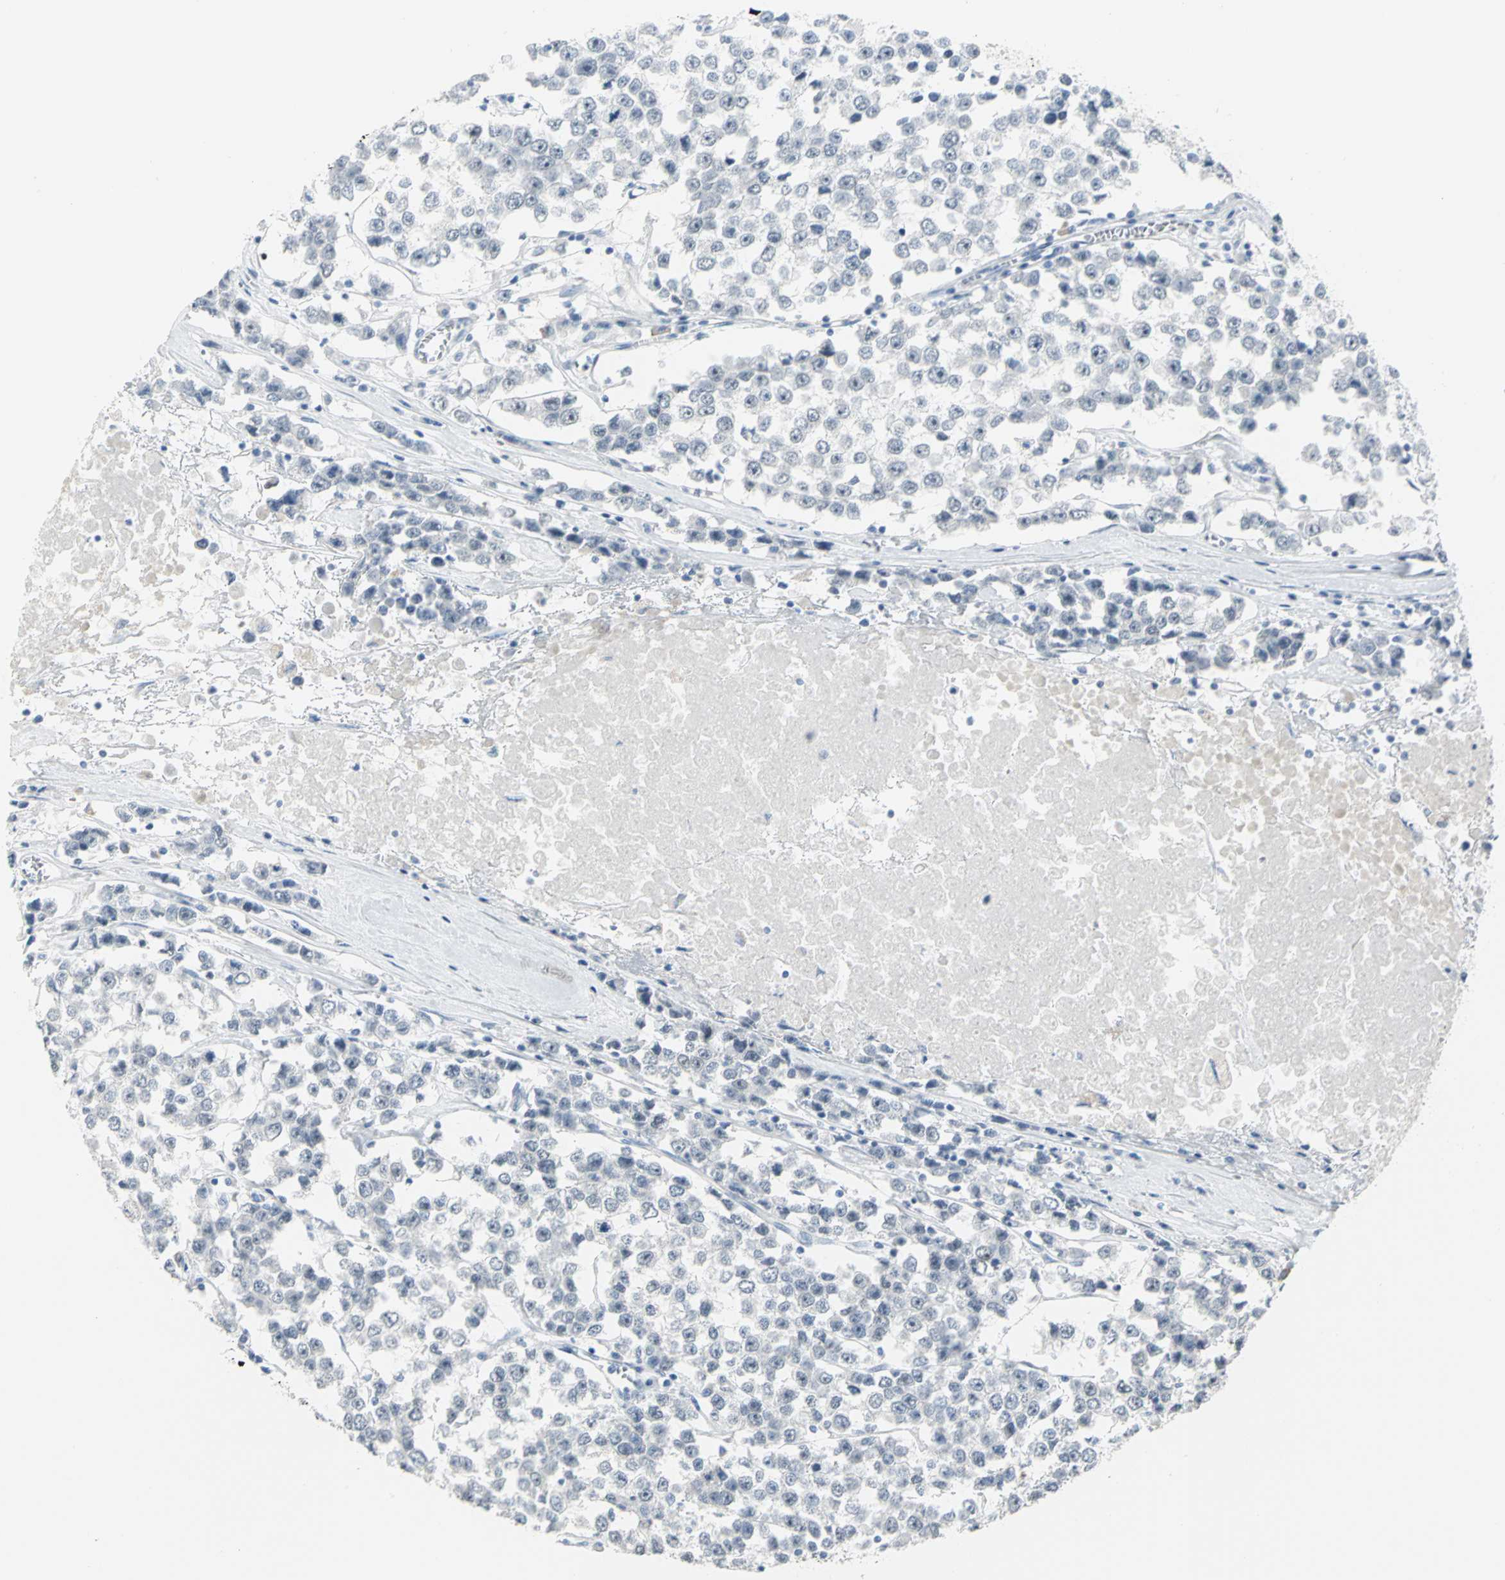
{"staining": {"intensity": "negative", "quantity": "none", "location": "none"}, "tissue": "testis cancer", "cell_type": "Tumor cells", "image_type": "cancer", "snomed": [{"axis": "morphology", "description": "Seminoma, NOS"}, {"axis": "morphology", "description": "Carcinoma, Embryonal, NOS"}, {"axis": "topography", "description": "Testis"}], "caption": "This is an immunohistochemistry image of testis cancer. There is no positivity in tumor cells.", "gene": "MCM3", "patient": {"sex": "male", "age": 52}}